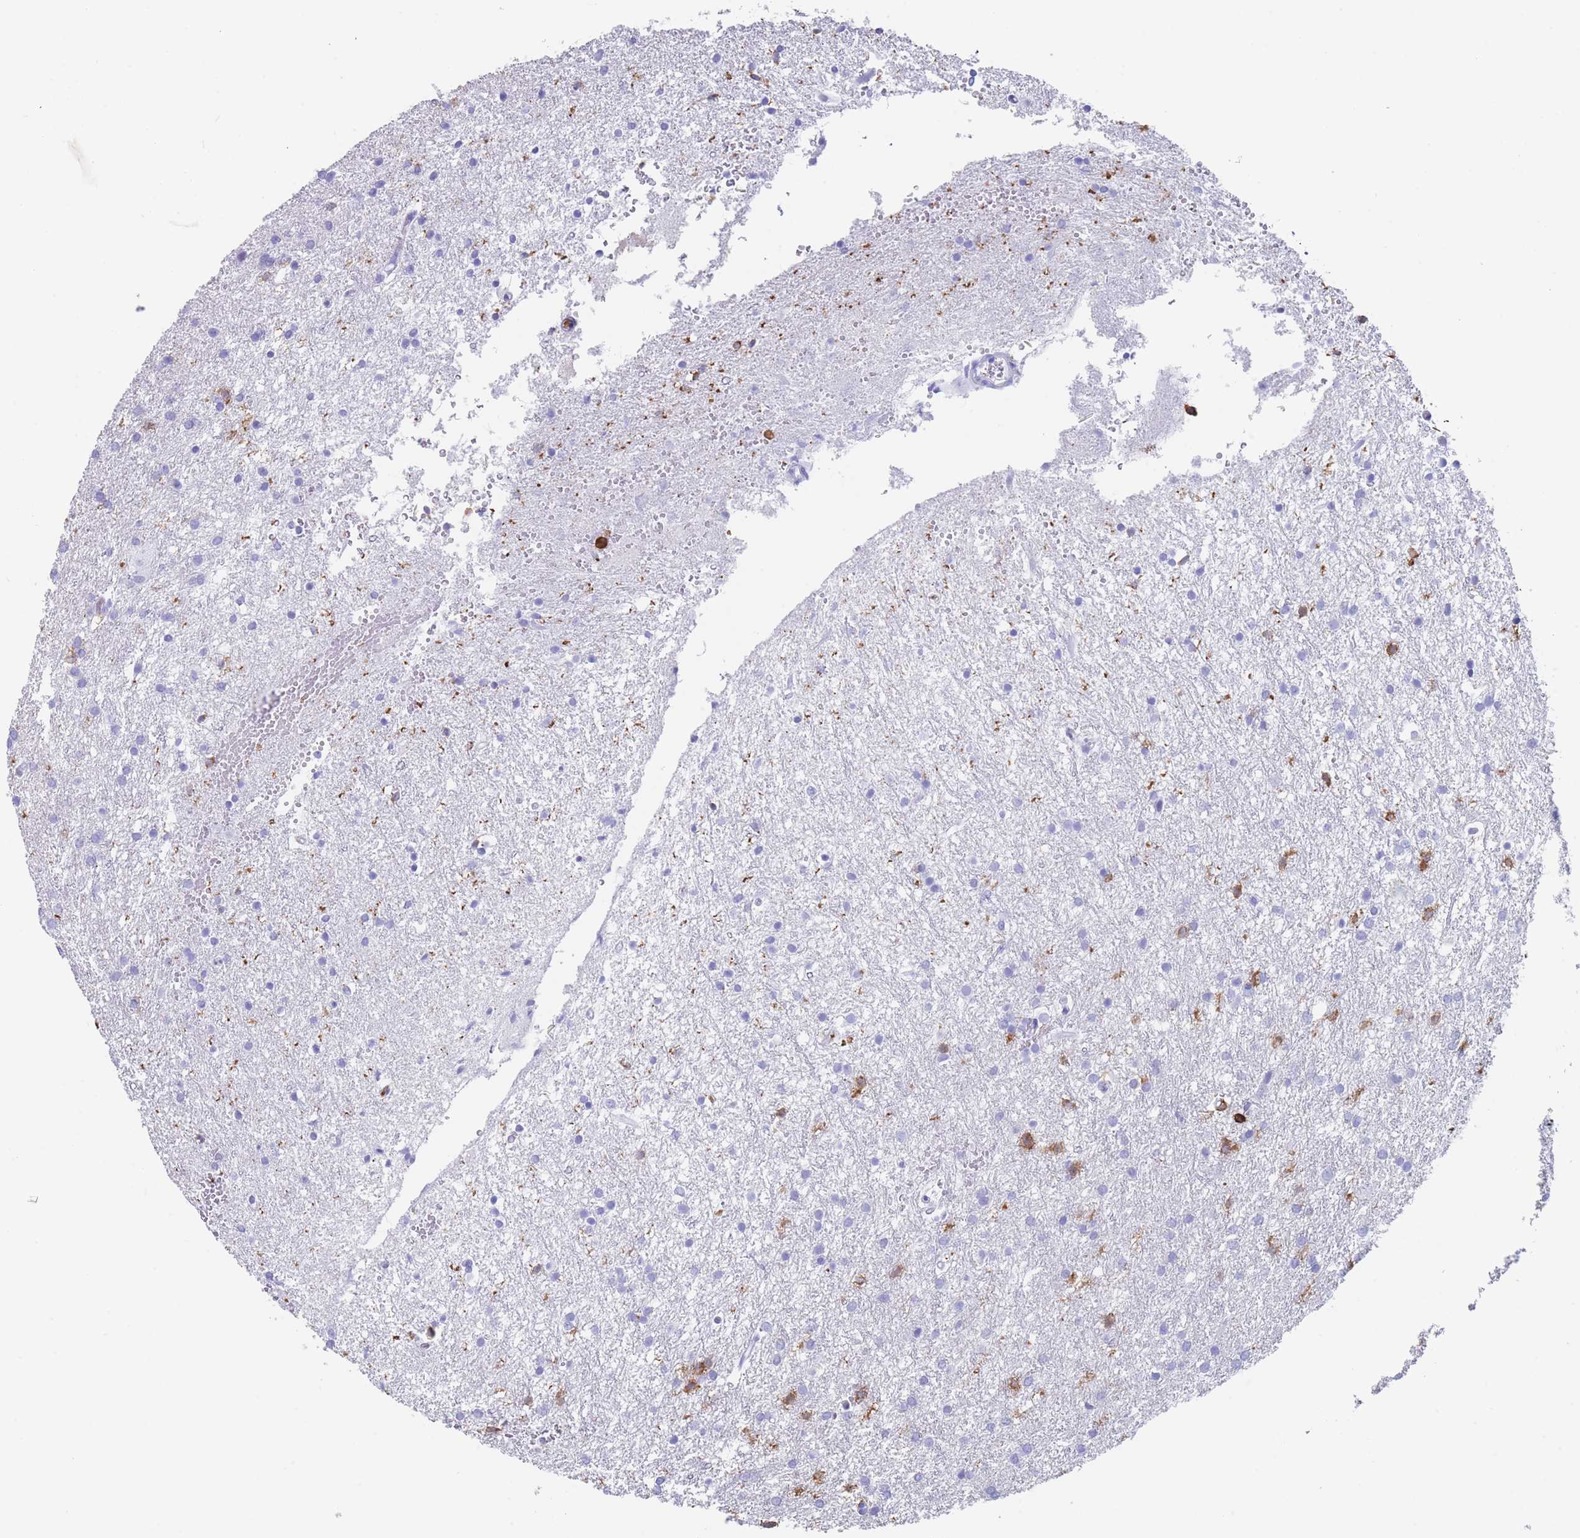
{"staining": {"intensity": "negative", "quantity": "none", "location": "none"}, "tissue": "glioma", "cell_type": "Tumor cells", "image_type": "cancer", "snomed": [{"axis": "morphology", "description": "Glioma, malignant, High grade"}, {"axis": "topography", "description": "Brain"}], "caption": "This is a histopathology image of immunohistochemistry (IHC) staining of malignant glioma (high-grade), which shows no positivity in tumor cells.", "gene": "CORO1A", "patient": {"sex": "female", "age": 50}}